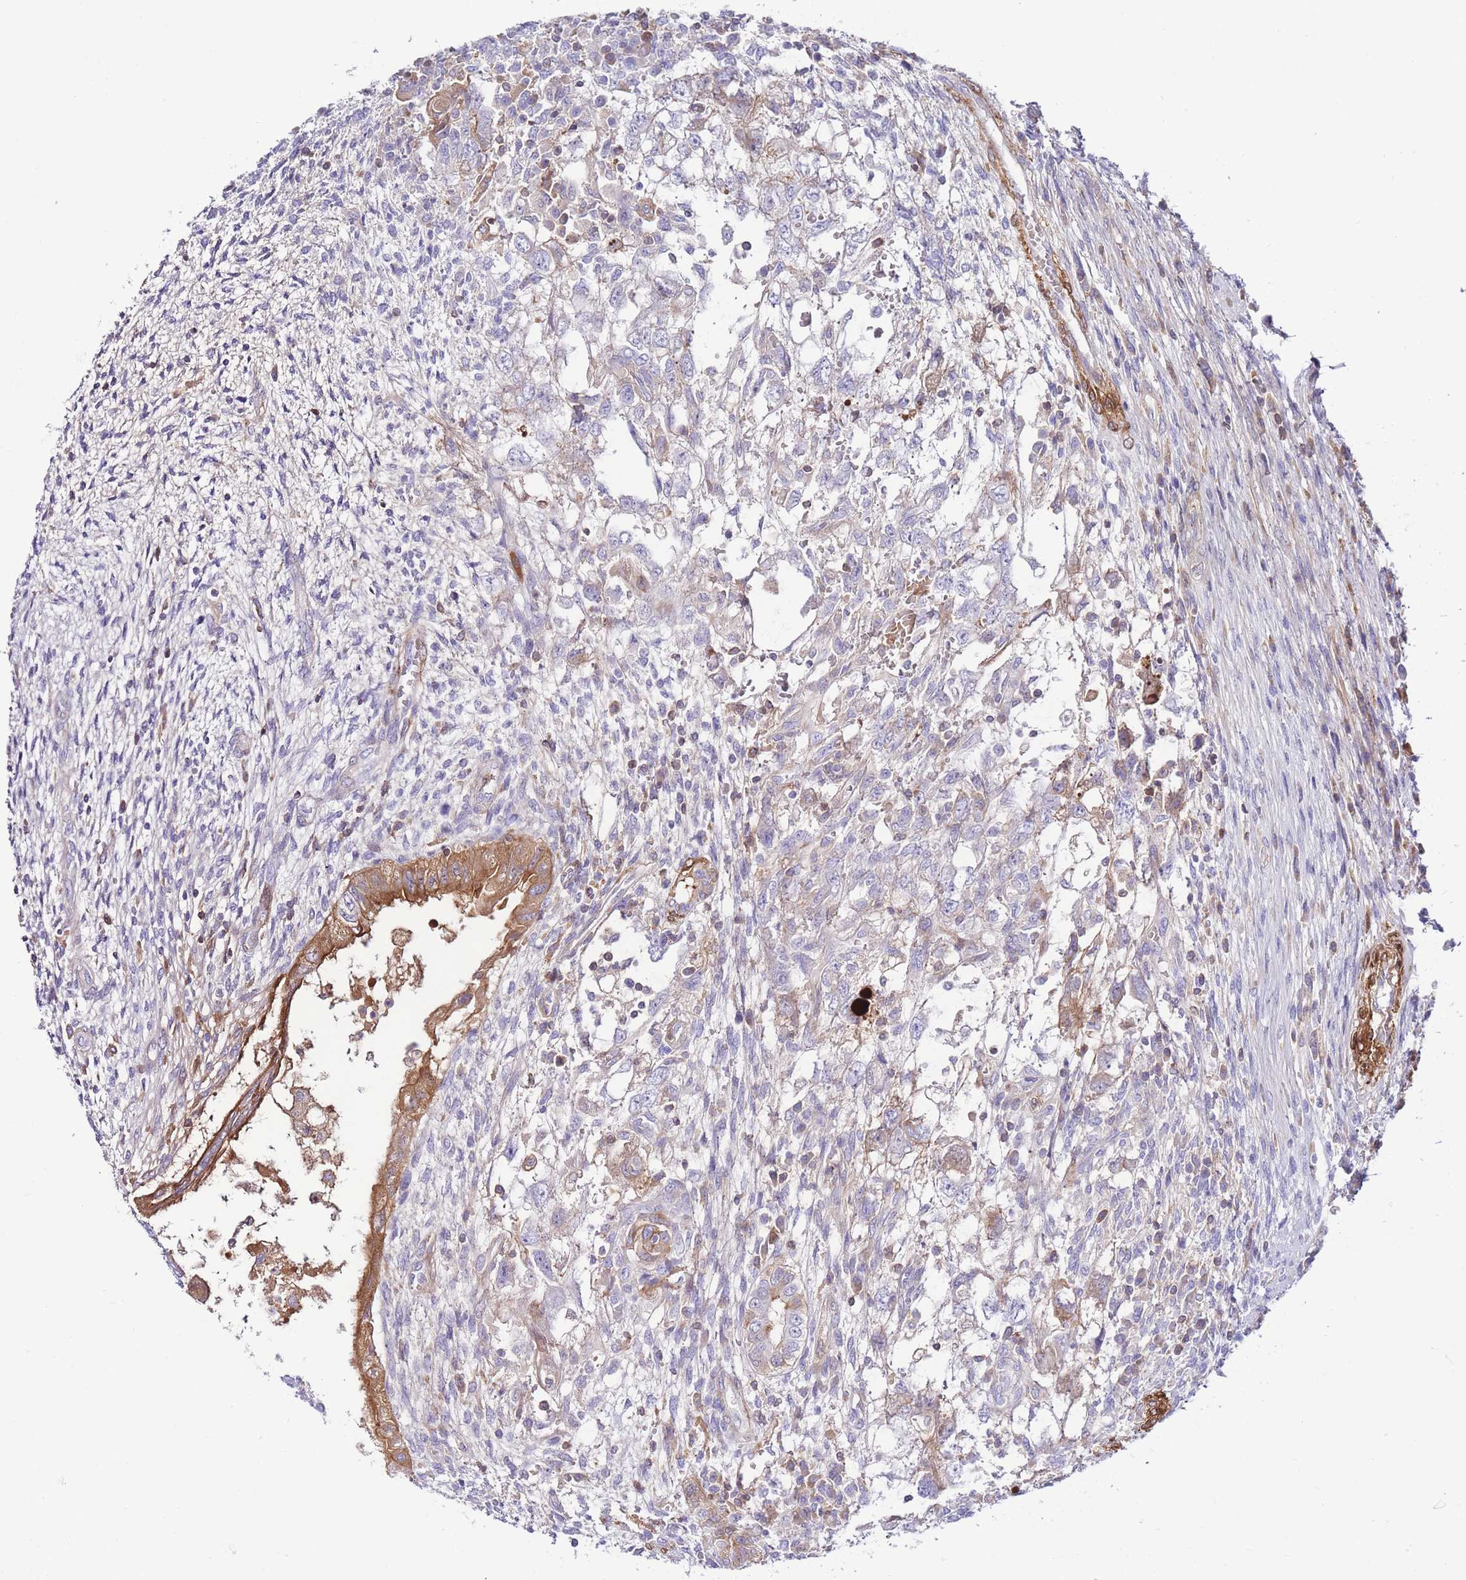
{"staining": {"intensity": "weak", "quantity": "<25%", "location": "cytoplasmic/membranous"}, "tissue": "testis cancer", "cell_type": "Tumor cells", "image_type": "cancer", "snomed": [{"axis": "morphology", "description": "Carcinoma, Embryonal, NOS"}, {"axis": "topography", "description": "Testis"}], "caption": "Tumor cells are negative for brown protein staining in embryonal carcinoma (testis). The staining was performed using DAB to visualize the protein expression in brown, while the nuclei were stained in blue with hematoxylin (Magnification: 20x).", "gene": "FBN3", "patient": {"sex": "male", "age": 26}}